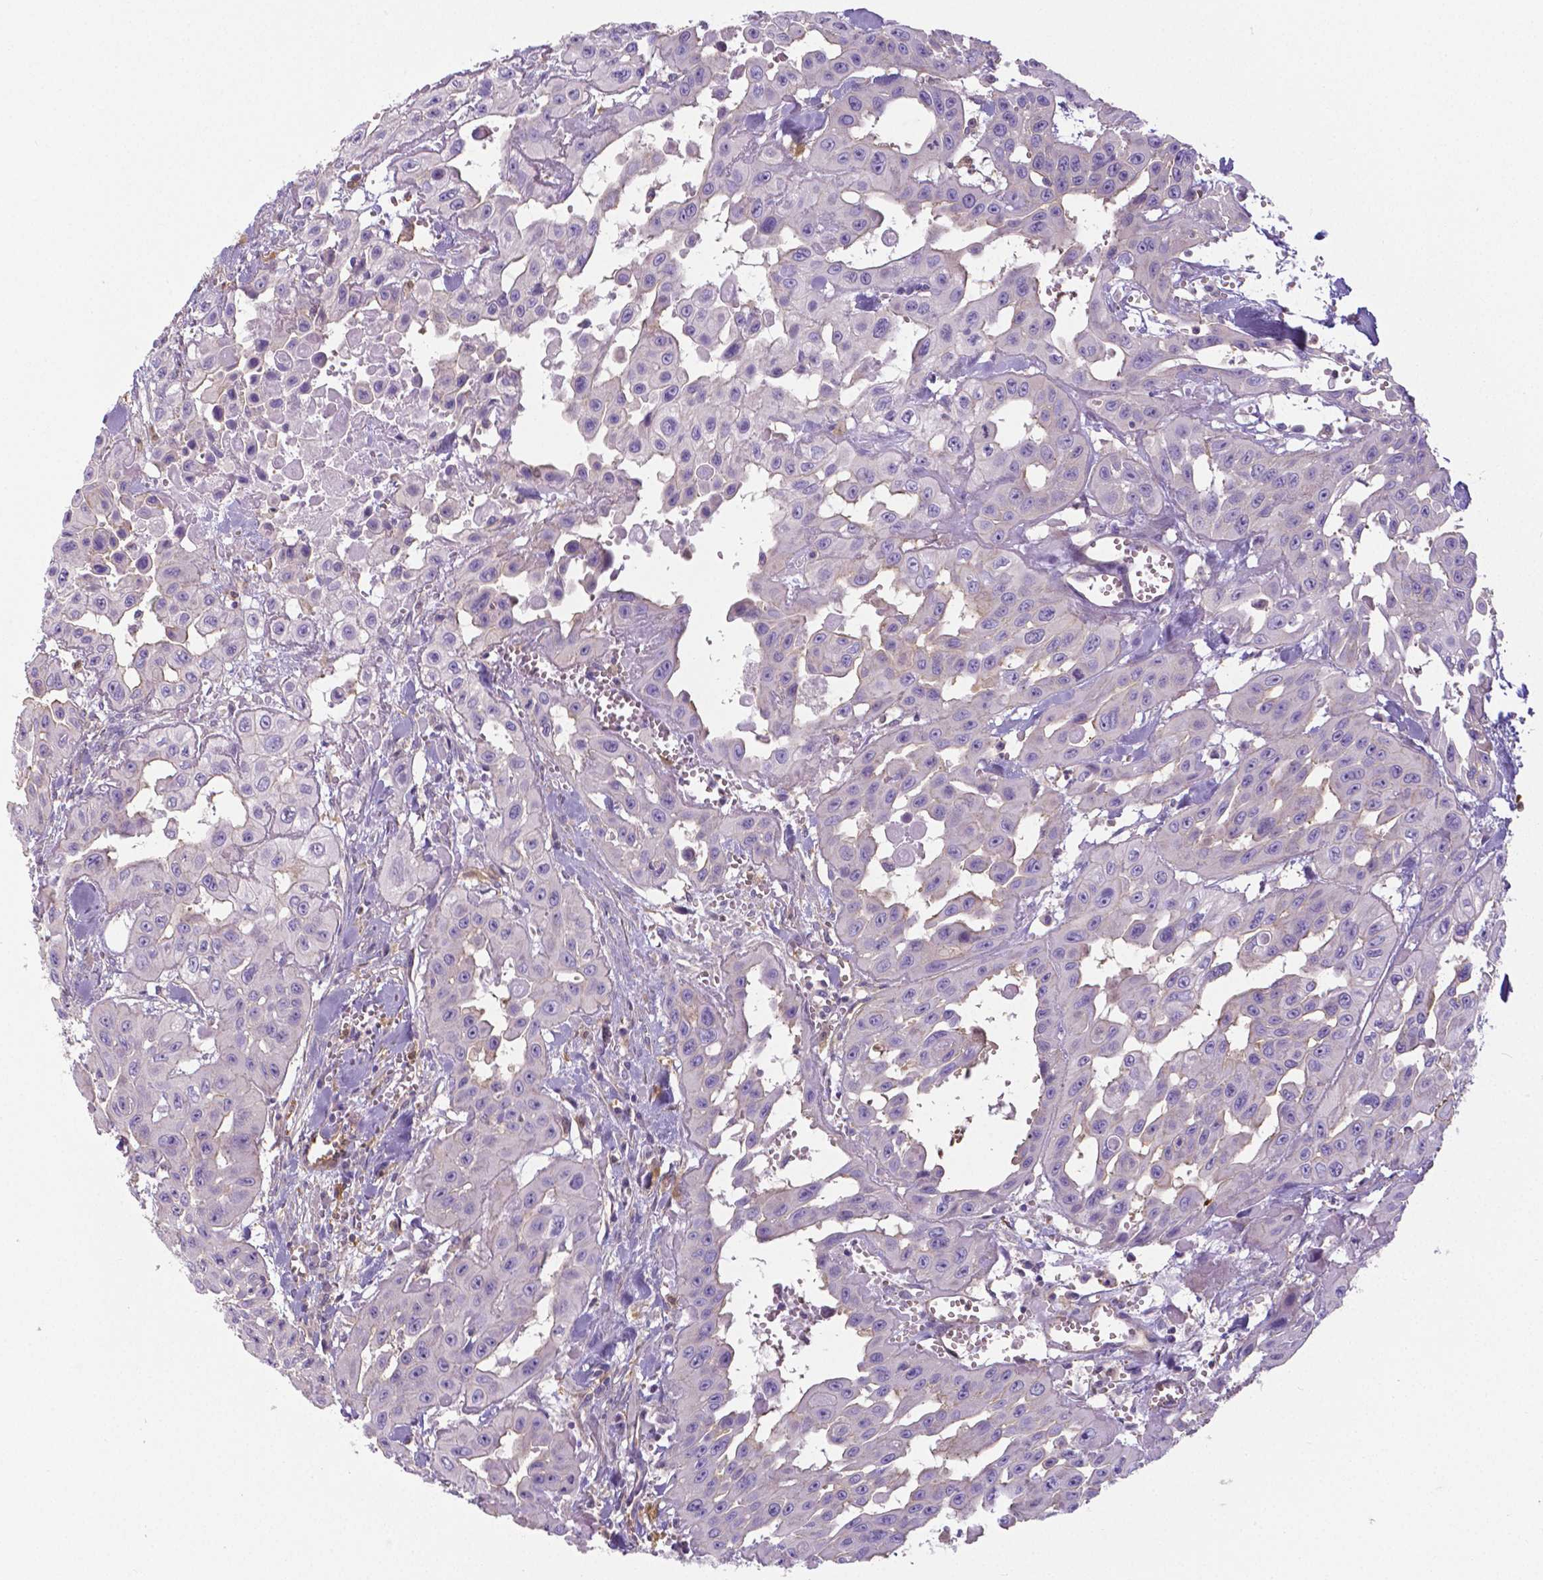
{"staining": {"intensity": "negative", "quantity": "none", "location": "none"}, "tissue": "head and neck cancer", "cell_type": "Tumor cells", "image_type": "cancer", "snomed": [{"axis": "morphology", "description": "Adenocarcinoma, NOS"}, {"axis": "topography", "description": "Head-Neck"}], "caption": "IHC photomicrograph of neoplastic tissue: human adenocarcinoma (head and neck) stained with DAB (3,3'-diaminobenzidine) shows no significant protein staining in tumor cells.", "gene": "CRMP1", "patient": {"sex": "male", "age": 73}}